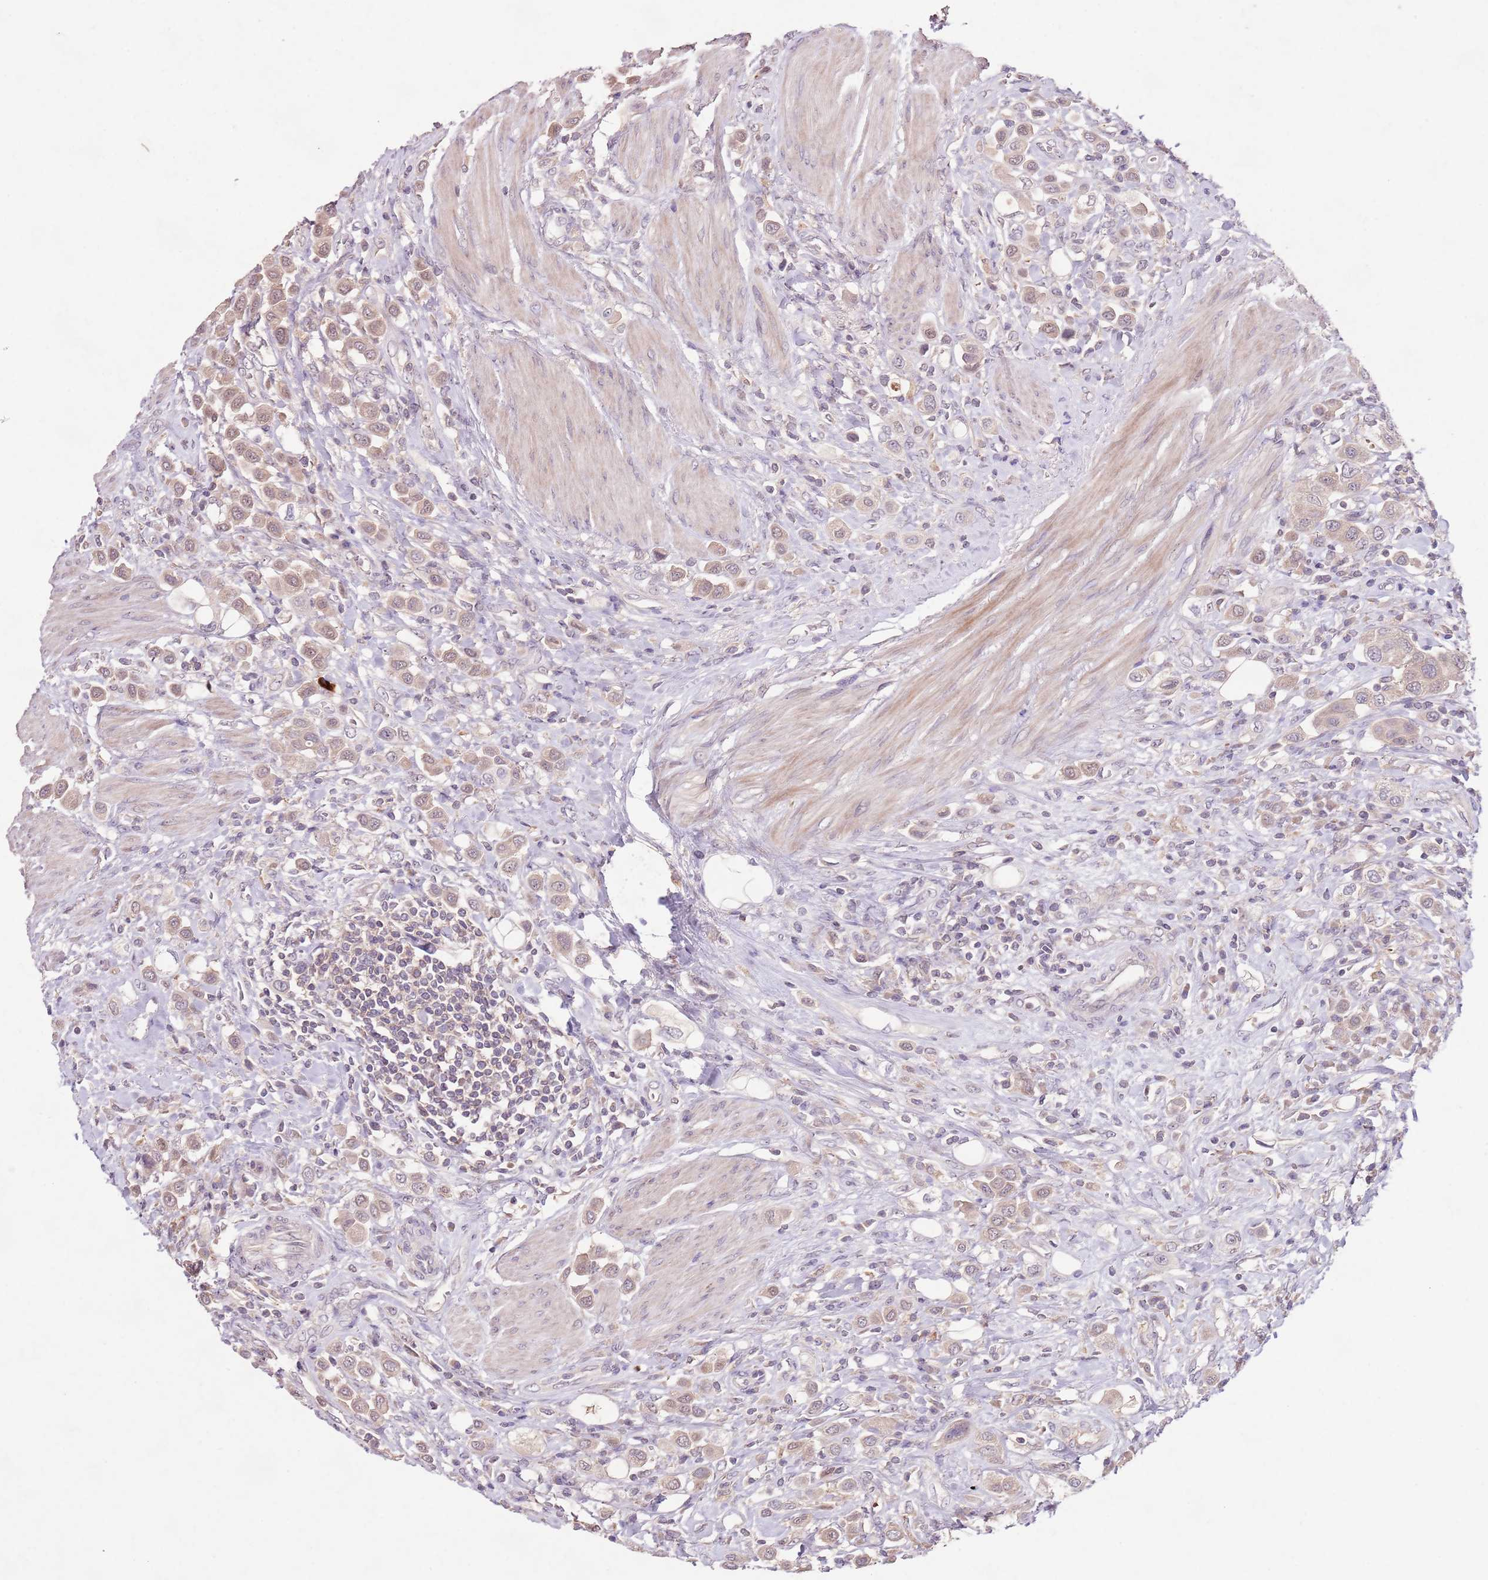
{"staining": {"intensity": "weak", "quantity": ">75%", "location": "cytoplasmic/membranous"}, "tissue": "urothelial cancer", "cell_type": "Tumor cells", "image_type": "cancer", "snomed": [{"axis": "morphology", "description": "Urothelial carcinoma, High grade"}, {"axis": "topography", "description": "Urinary bladder"}], "caption": "The immunohistochemical stain labels weak cytoplasmic/membranous staining in tumor cells of urothelial cancer tissue.", "gene": "NRDE2", "patient": {"sex": "male", "age": 50}}